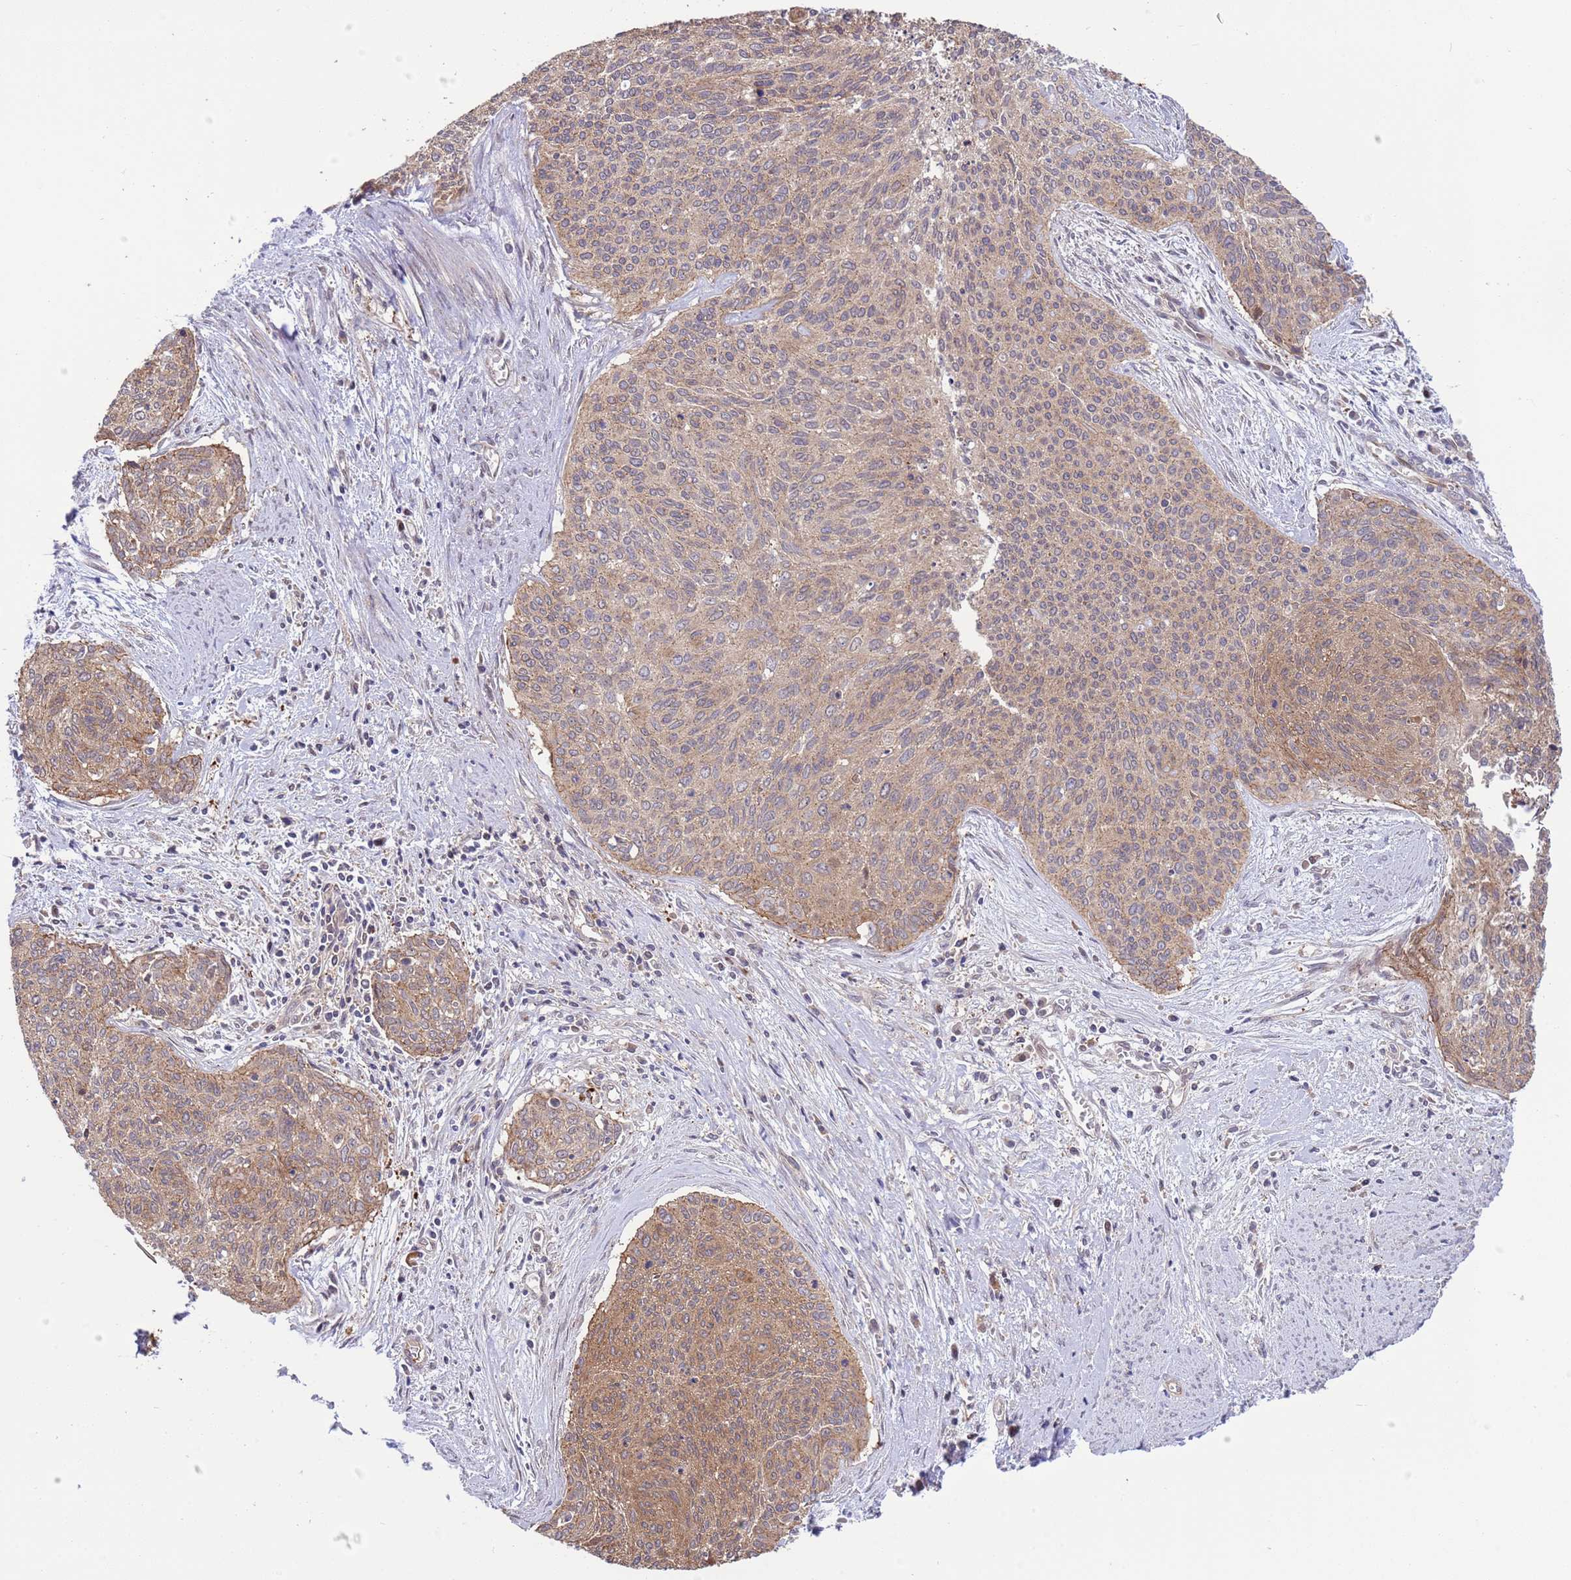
{"staining": {"intensity": "moderate", "quantity": ">75%", "location": "cytoplasmic/membranous"}, "tissue": "cervical cancer", "cell_type": "Tumor cells", "image_type": "cancer", "snomed": [{"axis": "morphology", "description": "Squamous cell carcinoma, NOS"}, {"axis": "topography", "description": "Cervix"}], "caption": "About >75% of tumor cells in squamous cell carcinoma (cervical) show moderate cytoplasmic/membranous protein positivity as visualized by brown immunohistochemical staining.", "gene": "GJA10", "patient": {"sex": "female", "age": 55}}